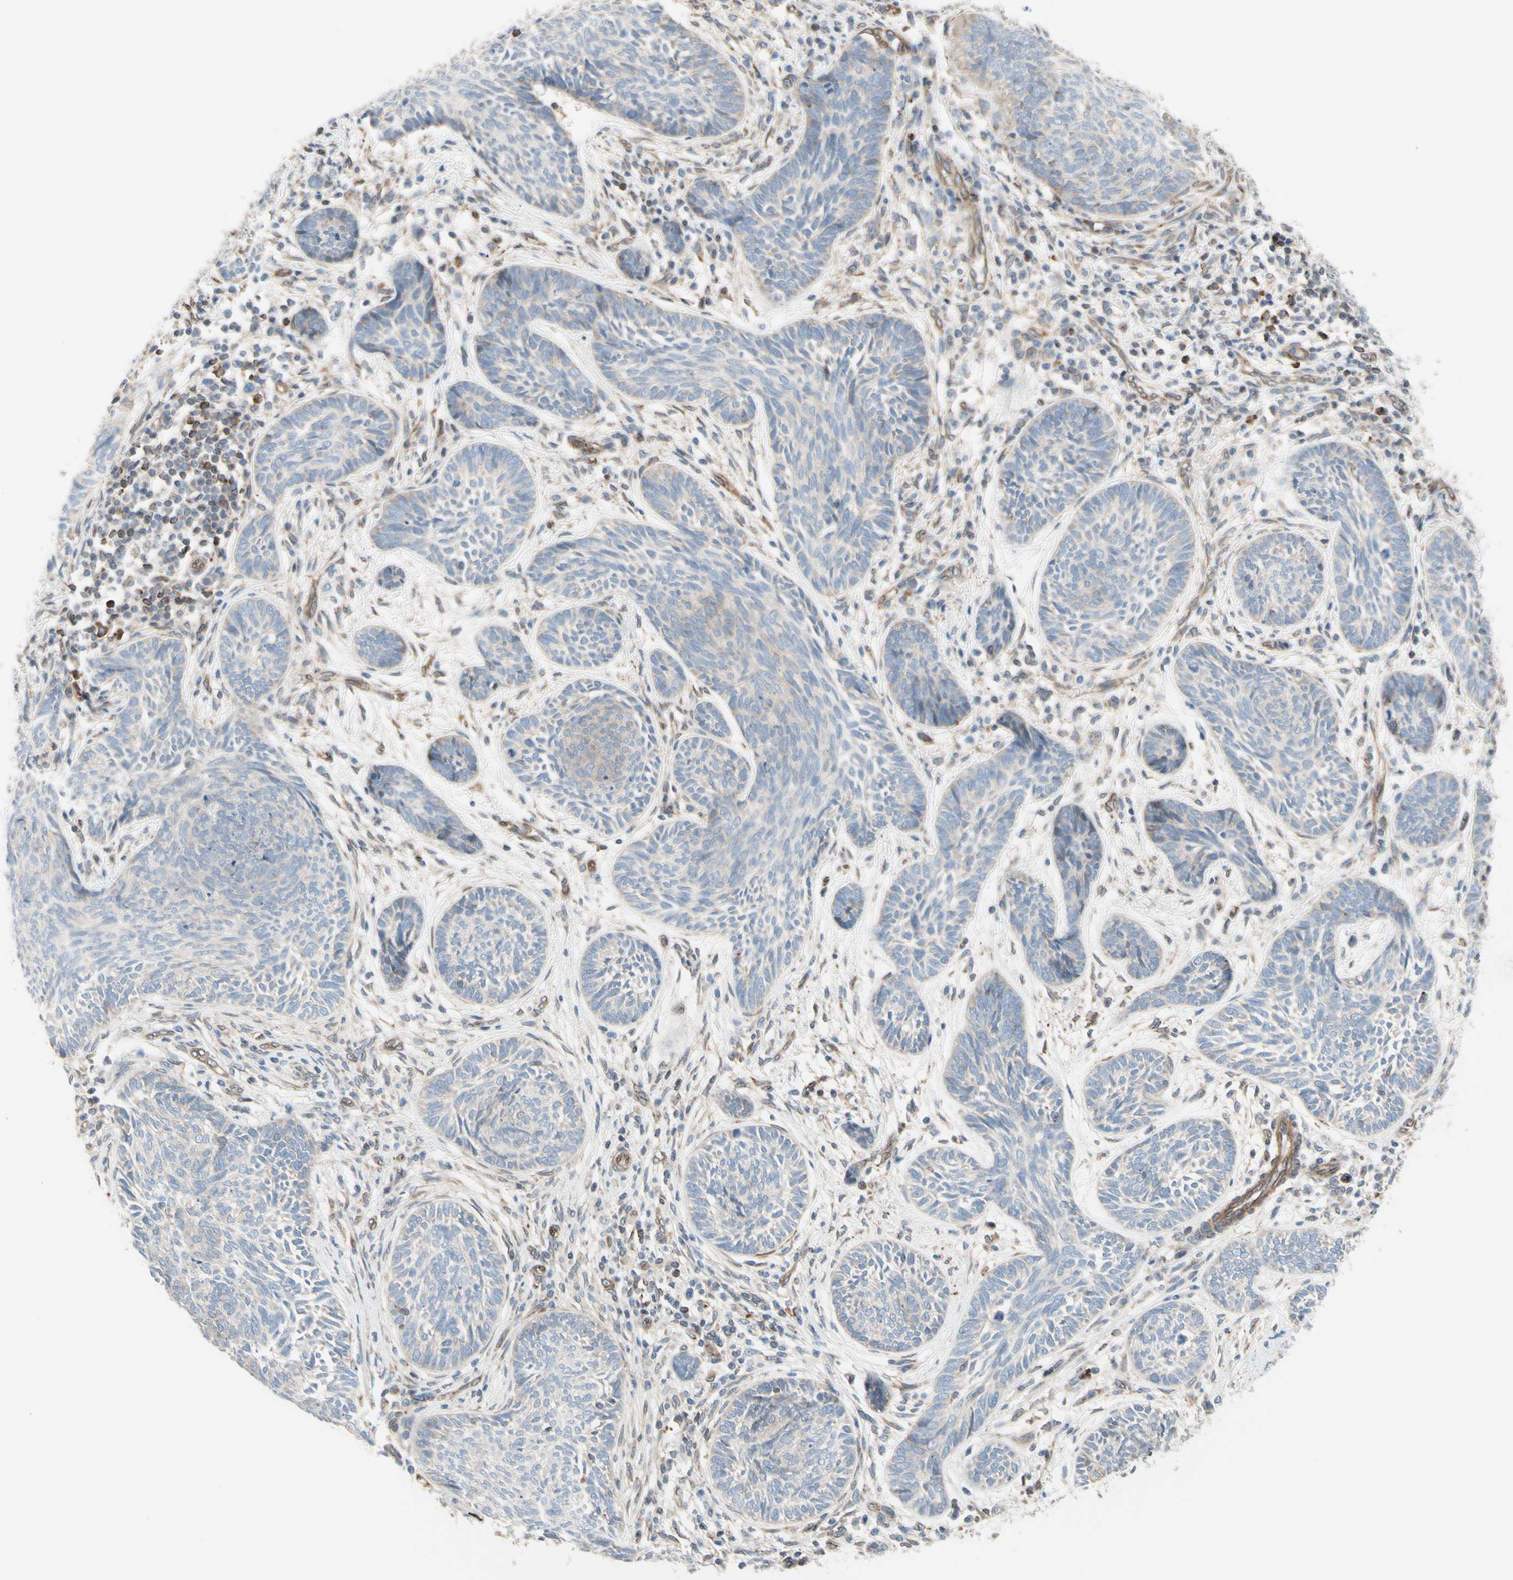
{"staining": {"intensity": "weak", "quantity": "25%-75%", "location": "cytoplasmic/membranous"}, "tissue": "skin cancer", "cell_type": "Tumor cells", "image_type": "cancer", "snomed": [{"axis": "morphology", "description": "Papilloma, NOS"}, {"axis": "morphology", "description": "Basal cell carcinoma"}, {"axis": "topography", "description": "Skin"}], "caption": "Human papilloma (skin) stained with a brown dye displays weak cytoplasmic/membranous positive expression in about 25%-75% of tumor cells.", "gene": "TRAF2", "patient": {"sex": "male", "age": 87}}